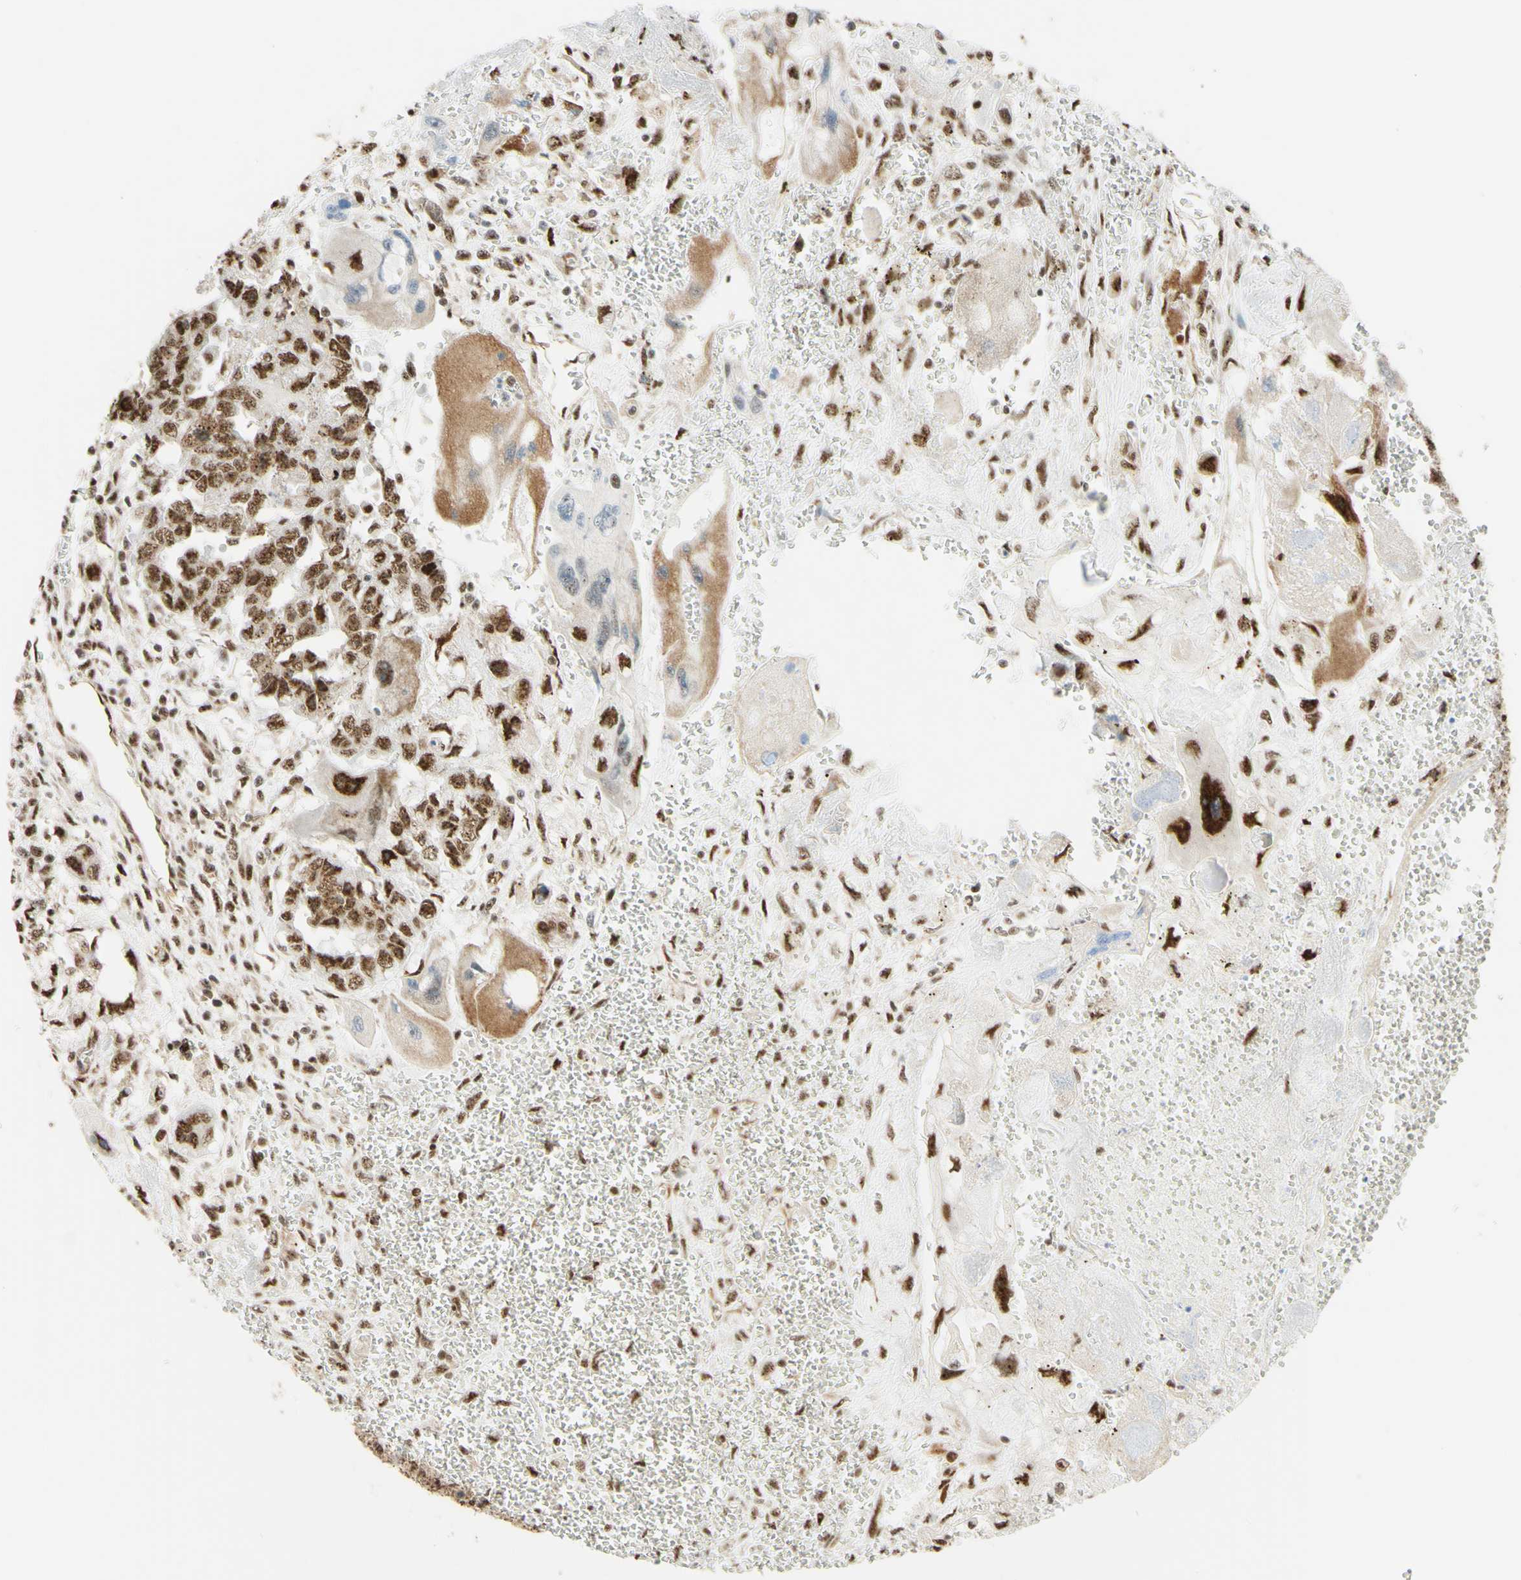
{"staining": {"intensity": "moderate", "quantity": ">75%", "location": "nuclear"}, "tissue": "testis cancer", "cell_type": "Tumor cells", "image_type": "cancer", "snomed": [{"axis": "morphology", "description": "Carcinoma, Embryonal, NOS"}, {"axis": "topography", "description": "Testis"}], "caption": "Protein staining shows moderate nuclear staining in about >75% of tumor cells in testis cancer.", "gene": "SAP18", "patient": {"sex": "male", "age": 28}}